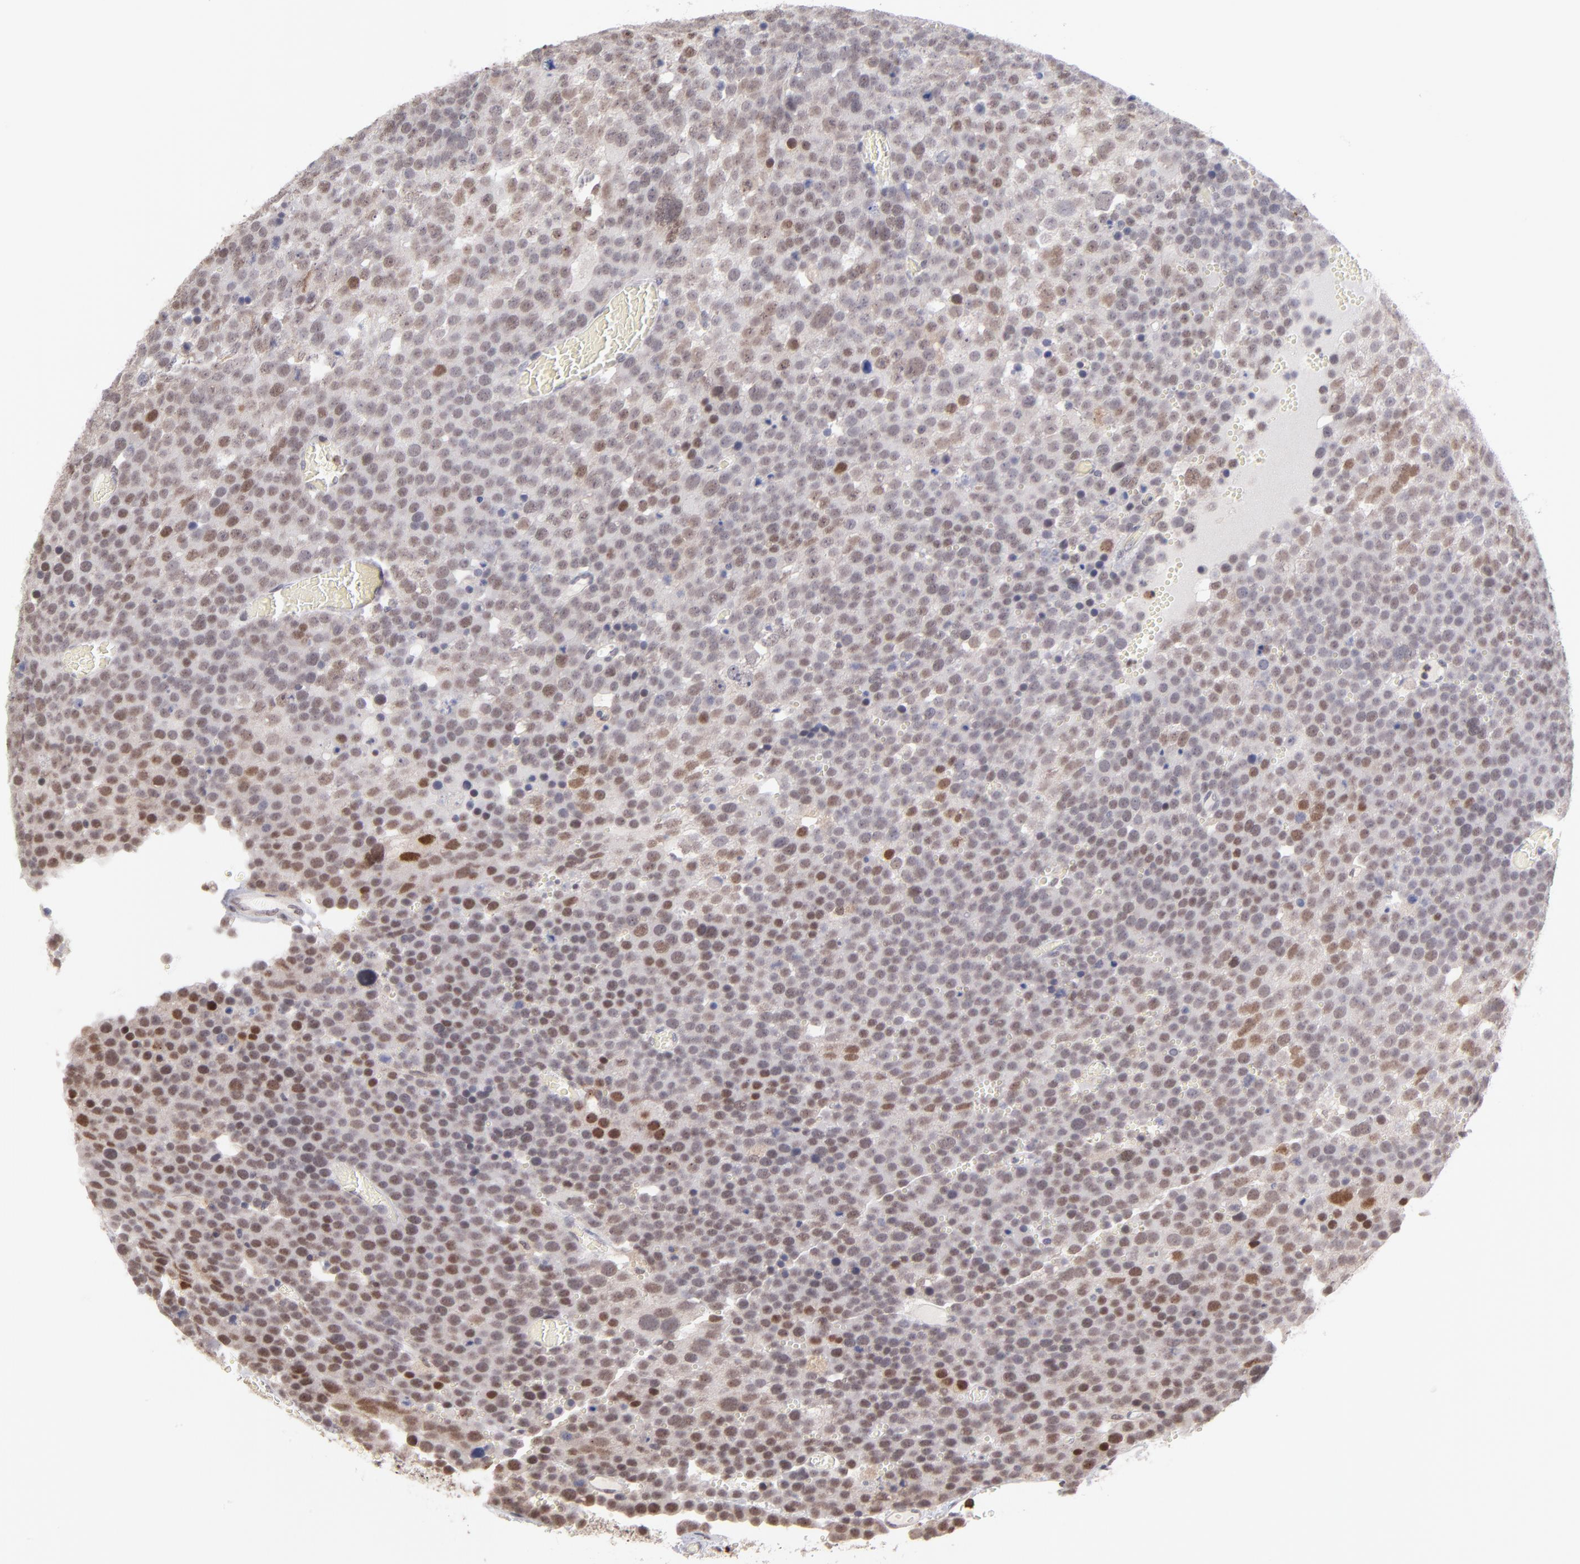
{"staining": {"intensity": "moderate", "quantity": "<25%", "location": "nuclear"}, "tissue": "testis cancer", "cell_type": "Tumor cells", "image_type": "cancer", "snomed": [{"axis": "morphology", "description": "Seminoma, NOS"}, {"axis": "topography", "description": "Testis"}], "caption": "Approximately <25% of tumor cells in human seminoma (testis) reveal moderate nuclear protein positivity as visualized by brown immunohistochemical staining.", "gene": "OAS1", "patient": {"sex": "male", "age": 71}}